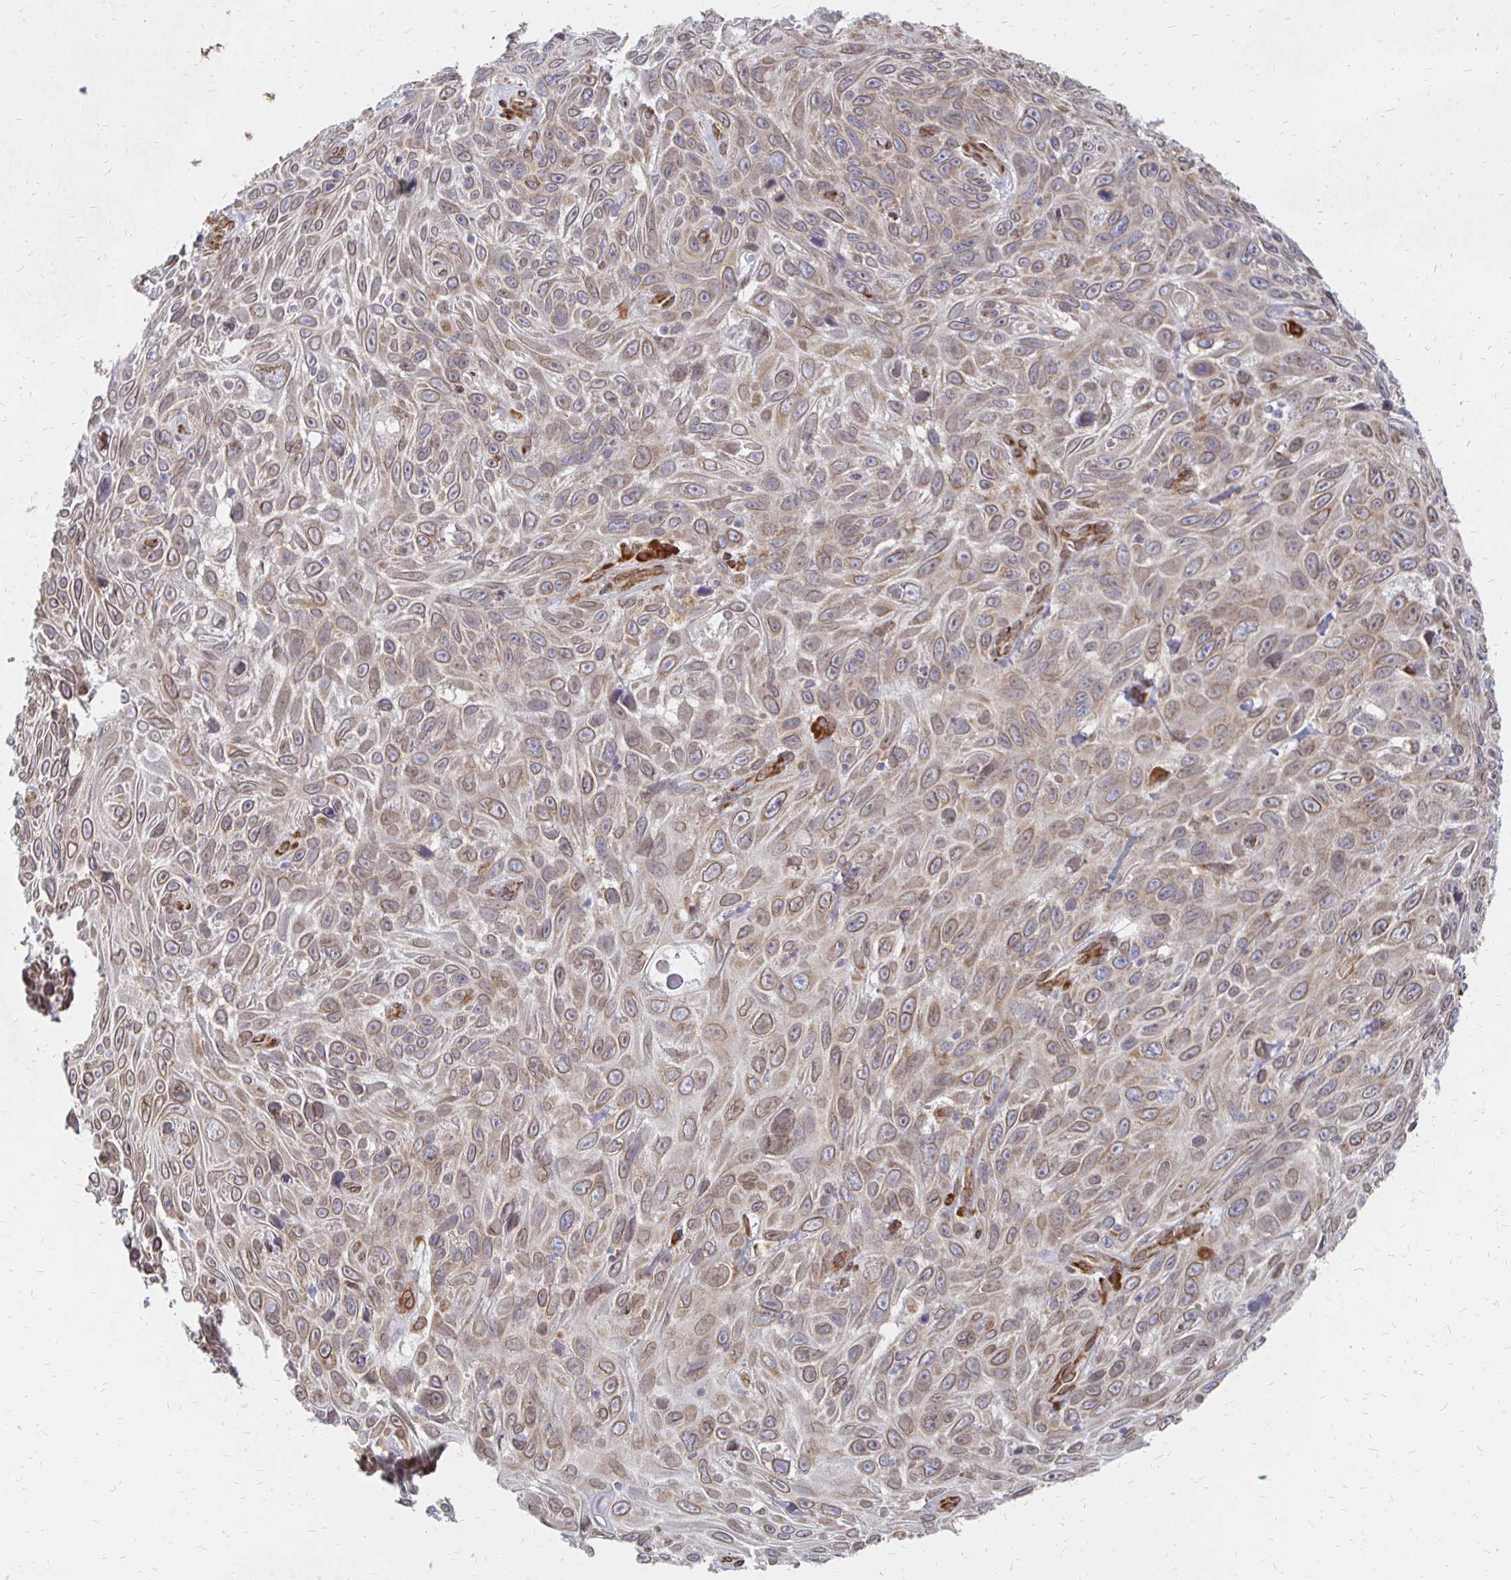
{"staining": {"intensity": "weak", "quantity": ">75%", "location": "cytoplasmic/membranous,nuclear"}, "tissue": "skin cancer", "cell_type": "Tumor cells", "image_type": "cancer", "snomed": [{"axis": "morphology", "description": "Squamous cell carcinoma, NOS"}, {"axis": "topography", "description": "Skin"}], "caption": "High-power microscopy captured an immunohistochemistry (IHC) micrograph of skin cancer, revealing weak cytoplasmic/membranous and nuclear expression in approximately >75% of tumor cells.", "gene": "PELI3", "patient": {"sex": "male", "age": 82}}